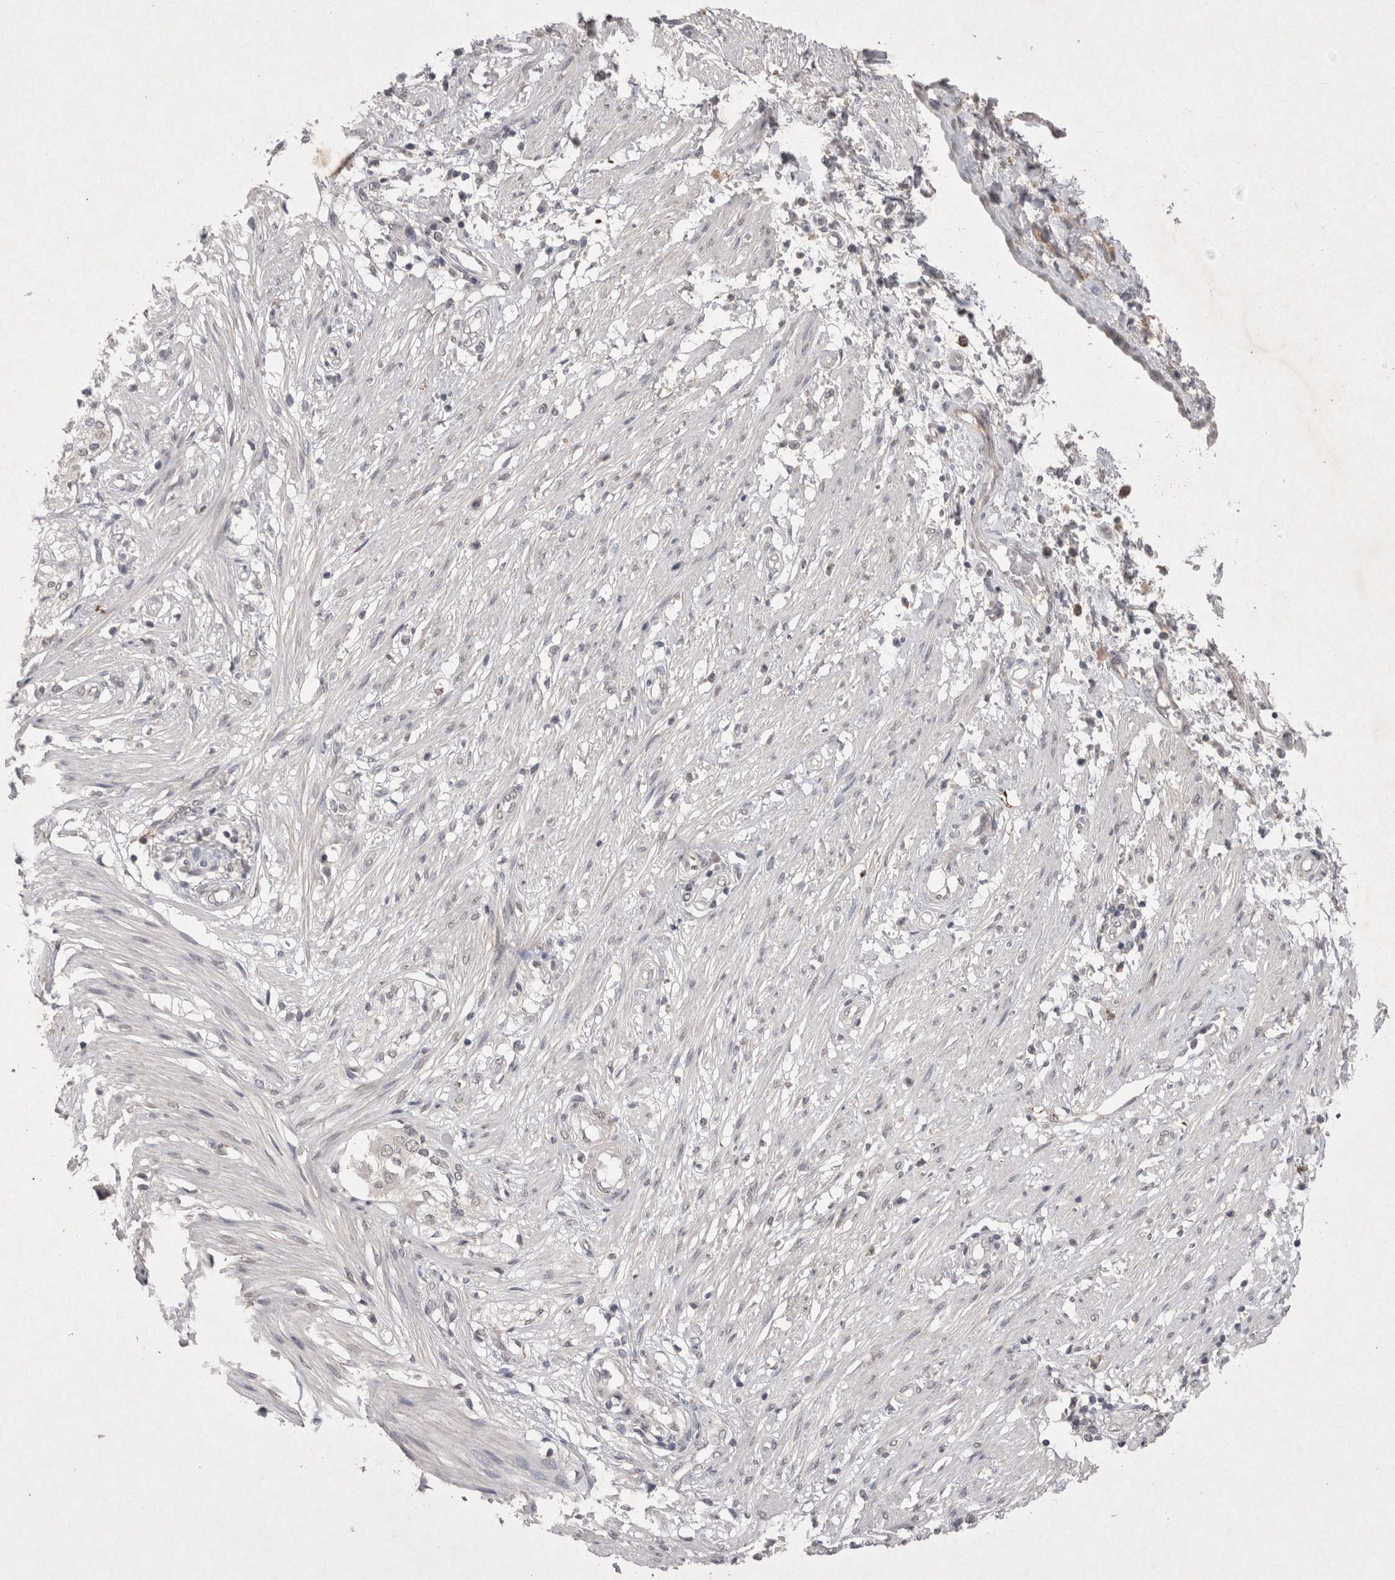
{"staining": {"intensity": "negative", "quantity": "none", "location": "none"}, "tissue": "smooth muscle", "cell_type": "Smooth muscle cells", "image_type": "normal", "snomed": [{"axis": "morphology", "description": "Normal tissue, NOS"}, {"axis": "morphology", "description": "Adenocarcinoma, NOS"}, {"axis": "topography", "description": "Smooth muscle"}, {"axis": "topography", "description": "Colon"}], "caption": "A histopathology image of smooth muscle stained for a protein exhibits no brown staining in smooth muscle cells. Nuclei are stained in blue.", "gene": "LYVE1", "patient": {"sex": "male", "age": 14}}